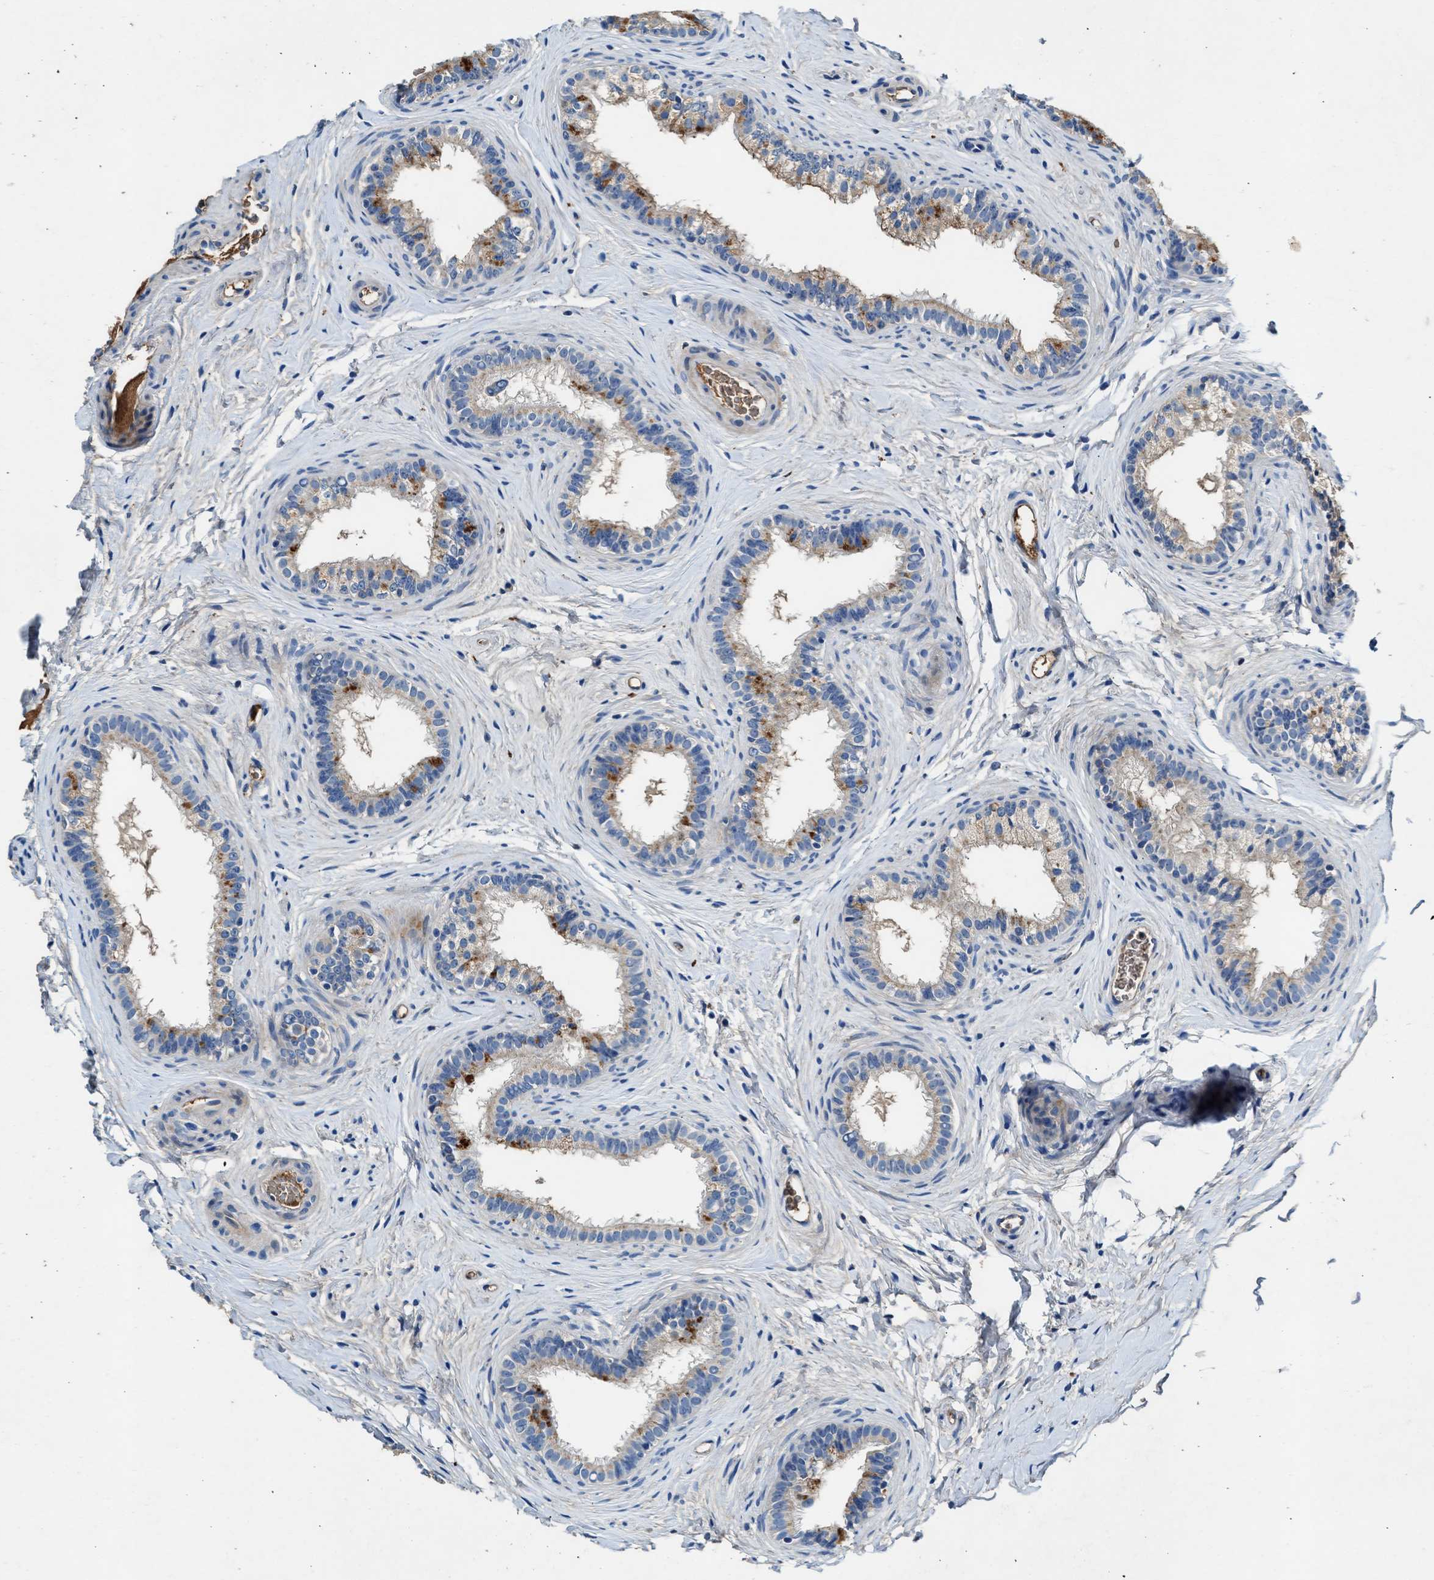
{"staining": {"intensity": "moderate", "quantity": "<25%", "location": "cytoplasmic/membranous"}, "tissue": "epididymis", "cell_type": "Glandular cells", "image_type": "normal", "snomed": [{"axis": "morphology", "description": "Normal tissue, NOS"}, {"axis": "topography", "description": "Testis"}, {"axis": "topography", "description": "Epididymis"}], "caption": "Immunohistochemical staining of normal epididymis exhibits <25% levels of moderate cytoplasmic/membranous protein positivity in about <25% of glandular cells. (DAB IHC, brown staining for protein, blue staining for nuclei).", "gene": "RWDD2B", "patient": {"sex": "male", "age": 36}}